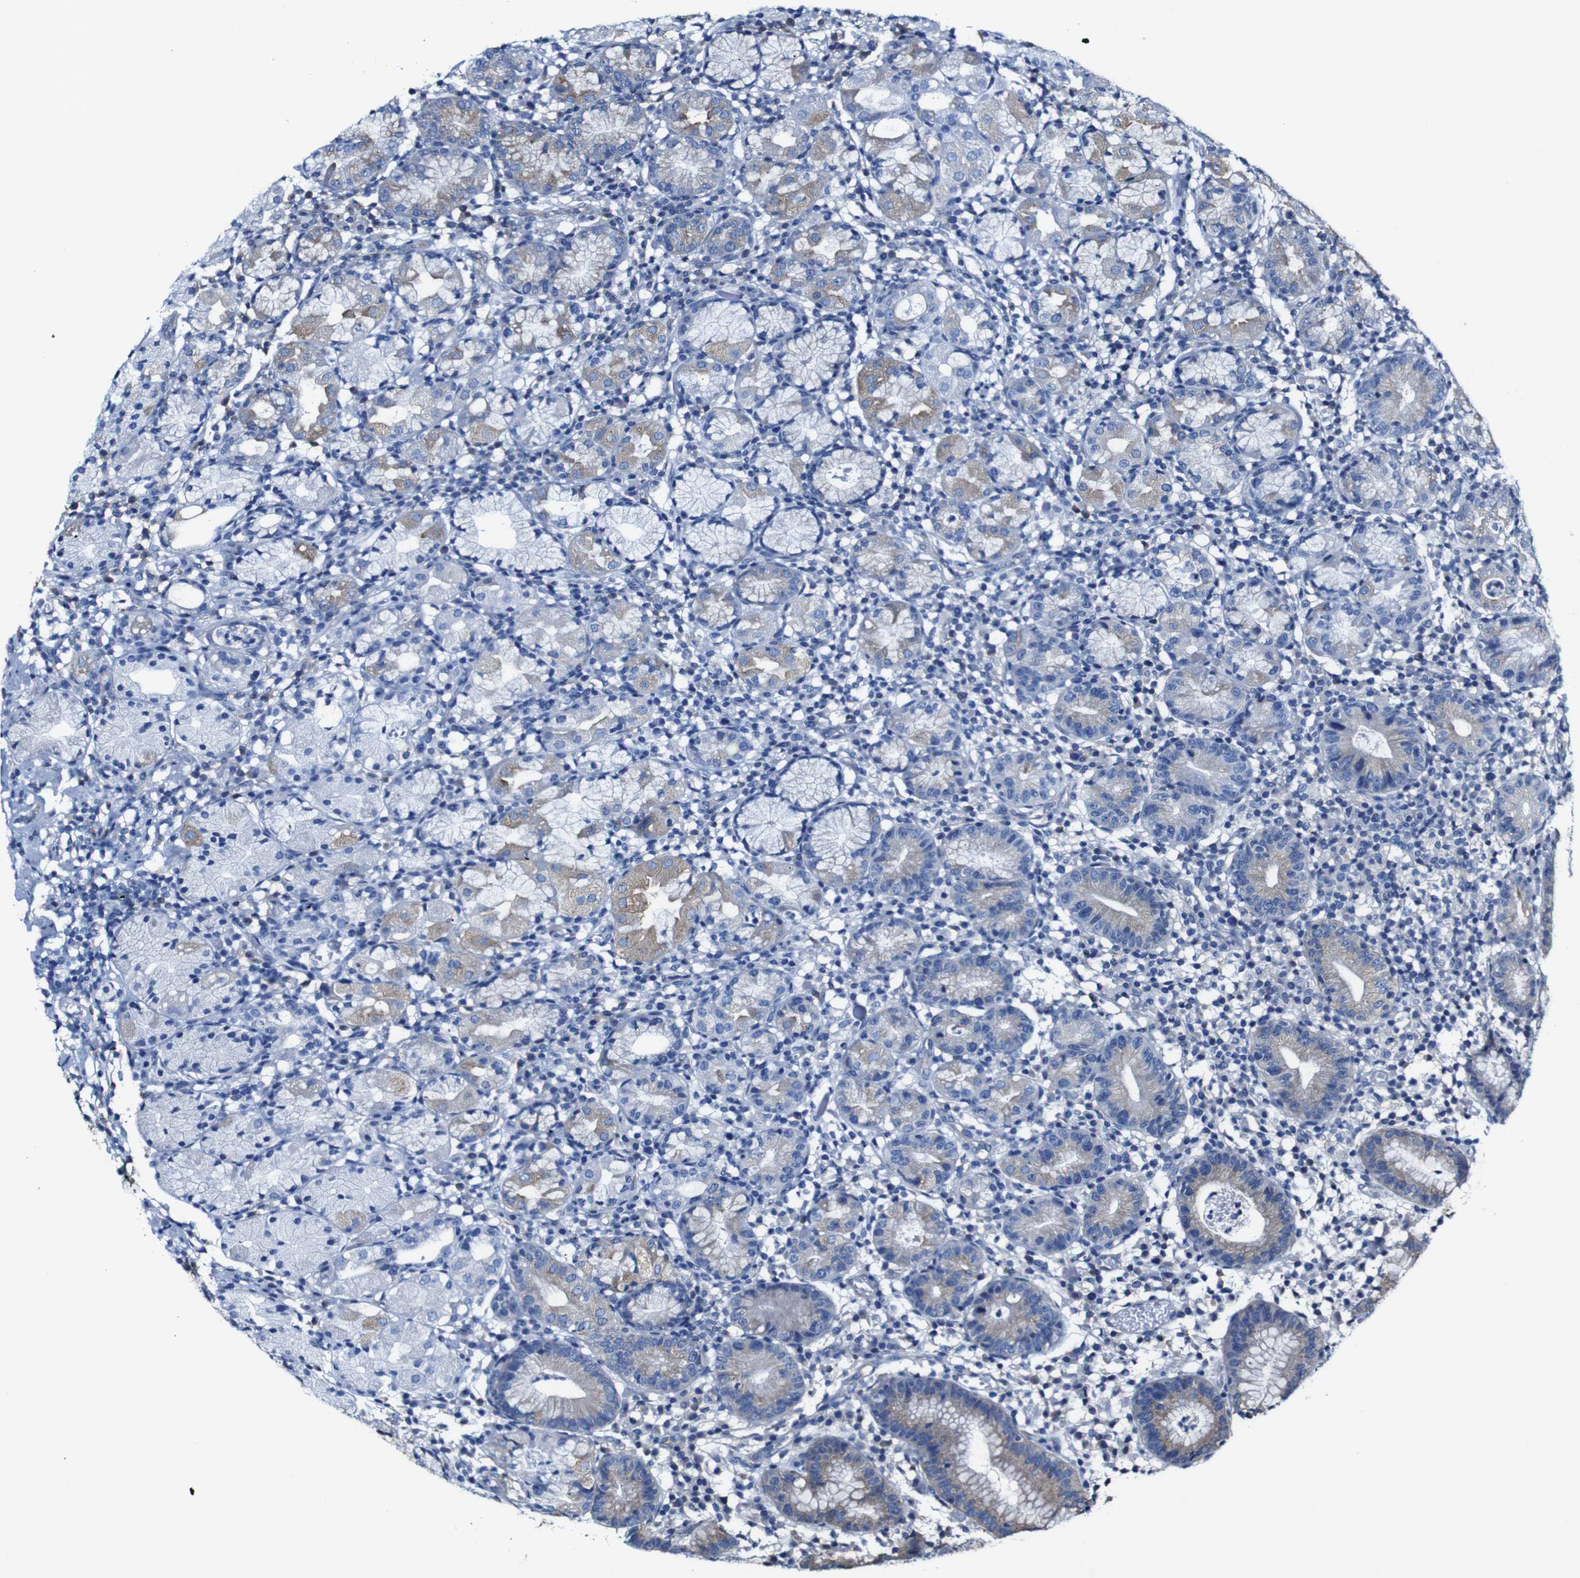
{"staining": {"intensity": "moderate", "quantity": "<25%", "location": "cytoplasmic/membranous"}, "tissue": "stomach", "cell_type": "Glandular cells", "image_type": "normal", "snomed": [{"axis": "morphology", "description": "Normal tissue, NOS"}, {"axis": "topography", "description": "Stomach"}, {"axis": "topography", "description": "Stomach, lower"}], "caption": "Unremarkable stomach was stained to show a protein in brown. There is low levels of moderate cytoplasmic/membranous positivity in about <25% of glandular cells. The staining was performed using DAB (3,3'-diaminobenzidine) to visualize the protein expression in brown, while the nuclei were stained in blue with hematoxylin (Magnification: 20x).", "gene": "CSF1R", "patient": {"sex": "female", "age": 75}}